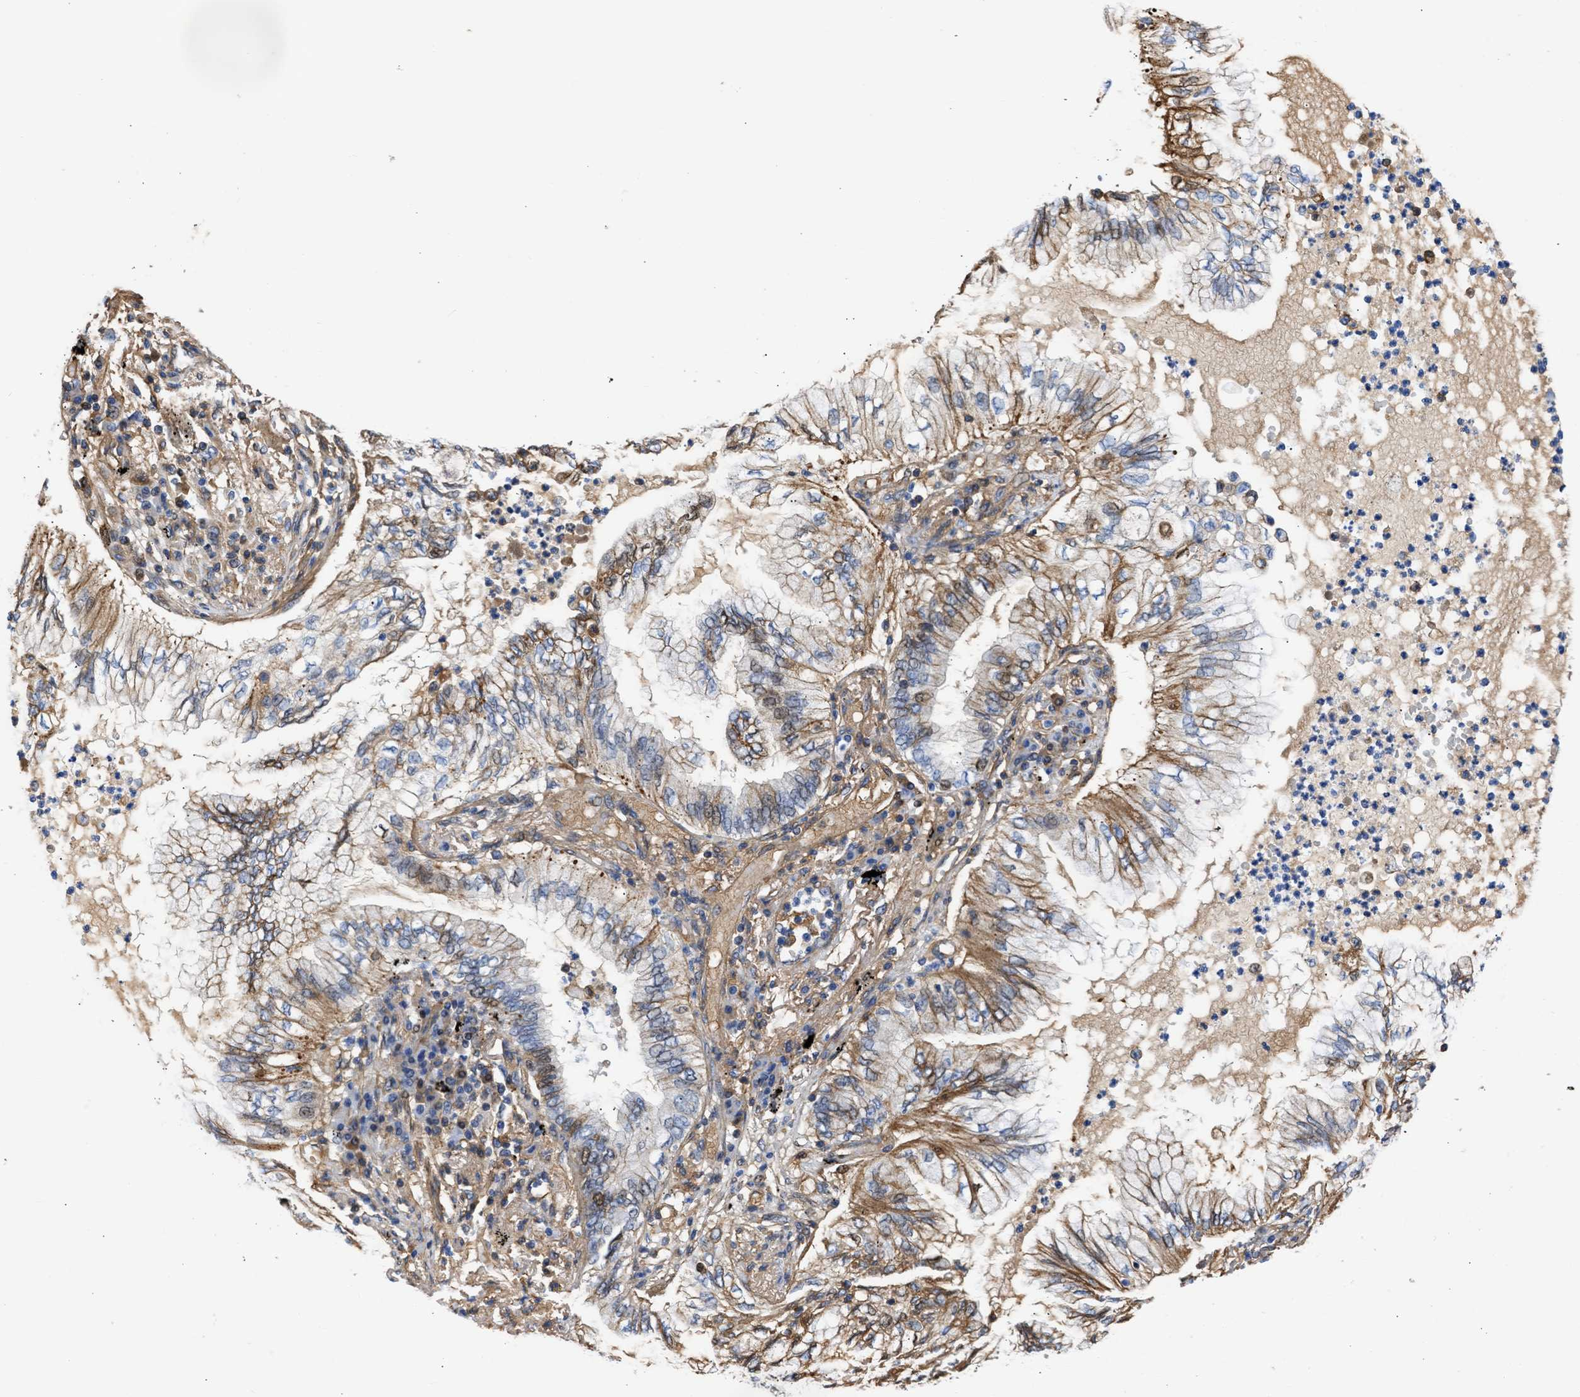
{"staining": {"intensity": "moderate", "quantity": "25%-75%", "location": "cytoplasmic/membranous"}, "tissue": "lung cancer", "cell_type": "Tumor cells", "image_type": "cancer", "snomed": [{"axis": "morphology", "description": "Normal tissue, NOS"}, {"axis": "morphology", "description": "Adenocarcinoma, NOS"}, {"axis": "topography", "description": "Bronchus"}, {"axis": "topography", "description": "Lung"}], "caption": "Immunohistochemistry (IHC) of lung adenocarcinoma reveals medium levels of moderate cytoplasmic/membranous positivity in approximately 25%-75% of tumor cells.", "gene": "MAS1L", "patient": {"sex": "female", "age": 70}}